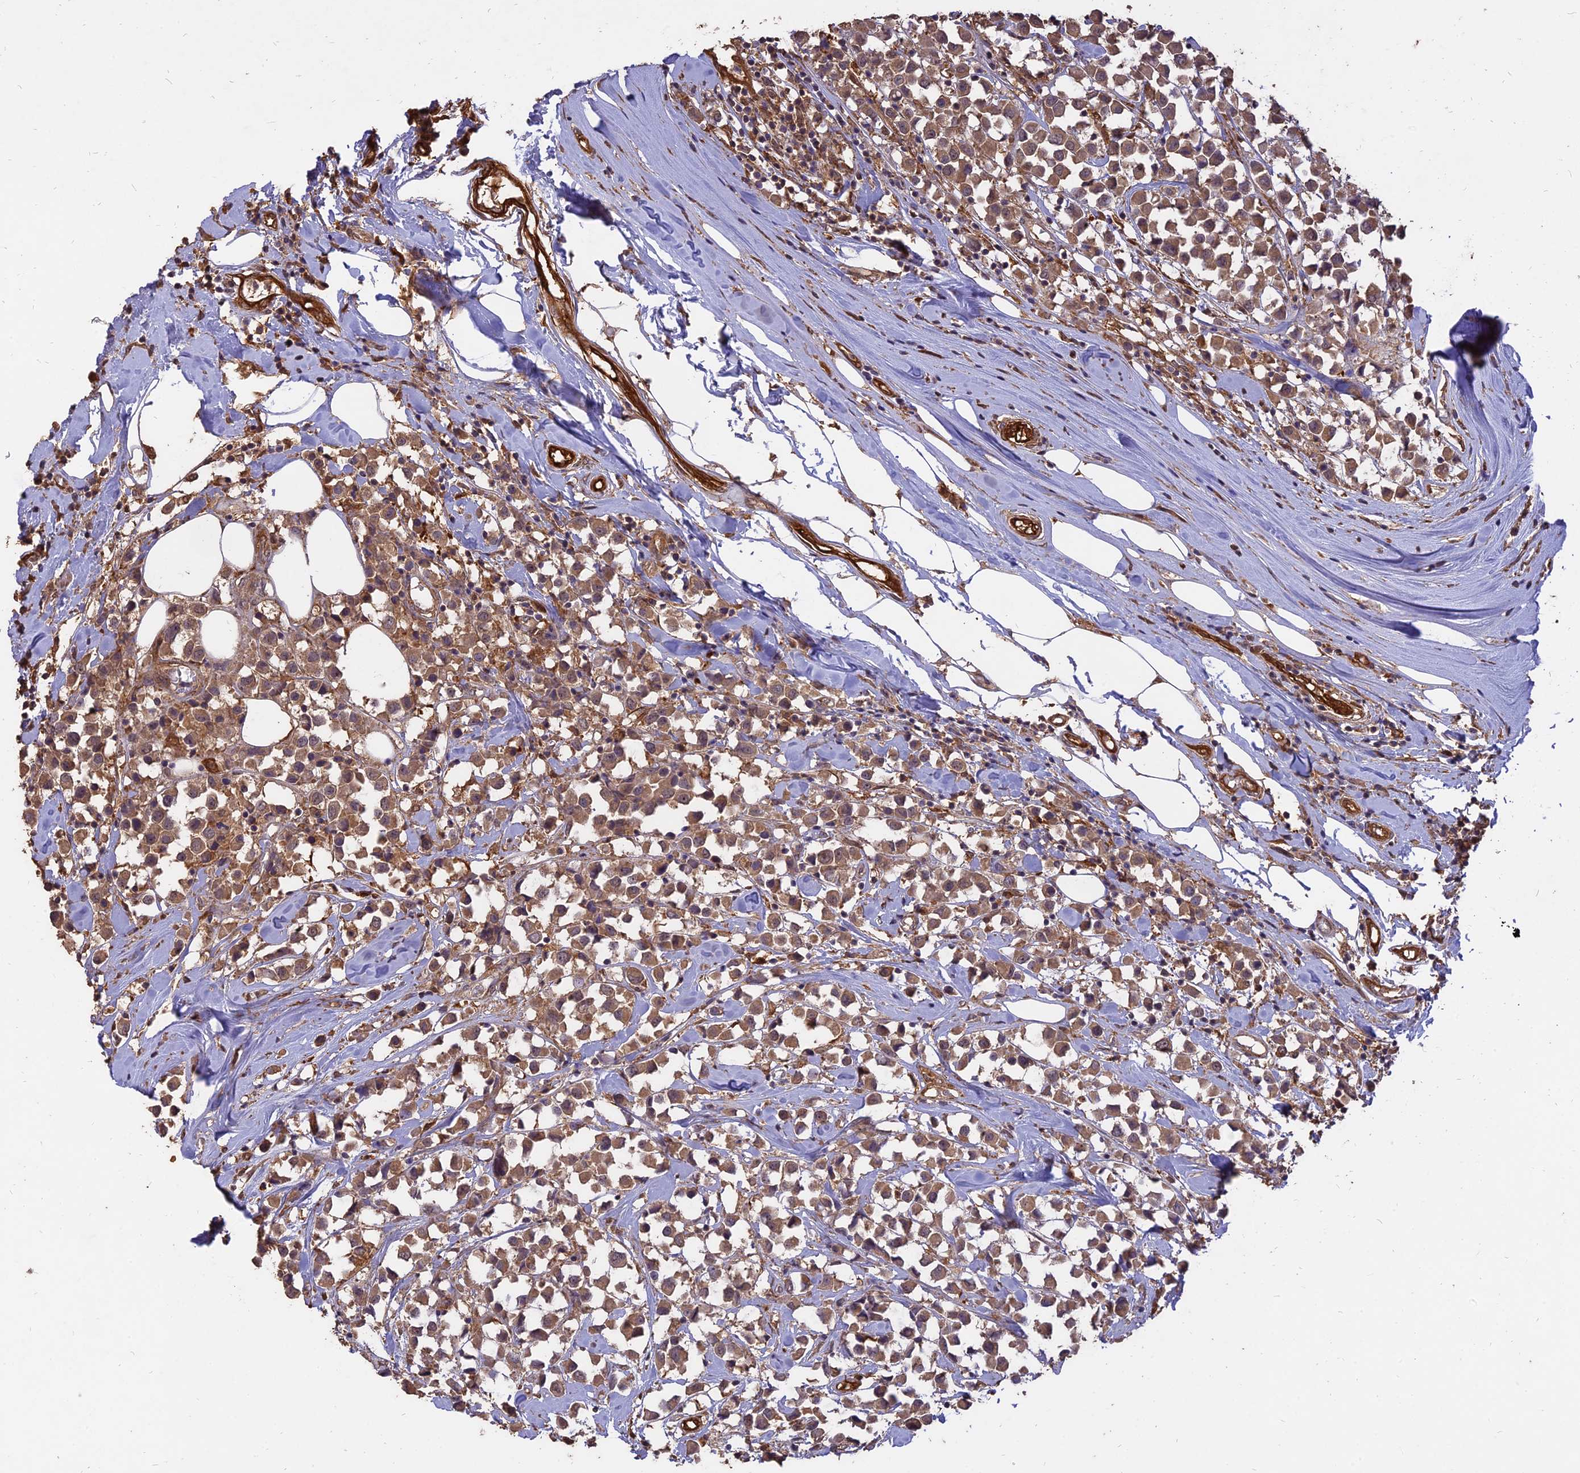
{"staining": {"intensity": "moderate", "quantity": ">75%", "location": "cytoplasmic/membranous"}, "tissue": "breast cancer", "cell_type": "Tumor cells", "image_type": "cancer", "snomed": [{"axis": "morphology", "description": "Duct carcinoma"}, {"axis": "topography", "description": "Breast"}], "caption": "Immunohistochemical staining of breast cancer (invasive ductal carcinoma) reveals medium levels of moderate cytoplasmic/membranous positivity in approximately >75% of tumor cells.", "gene": "SAC3D1", "patient": {"sex": "female", "age": 61}}